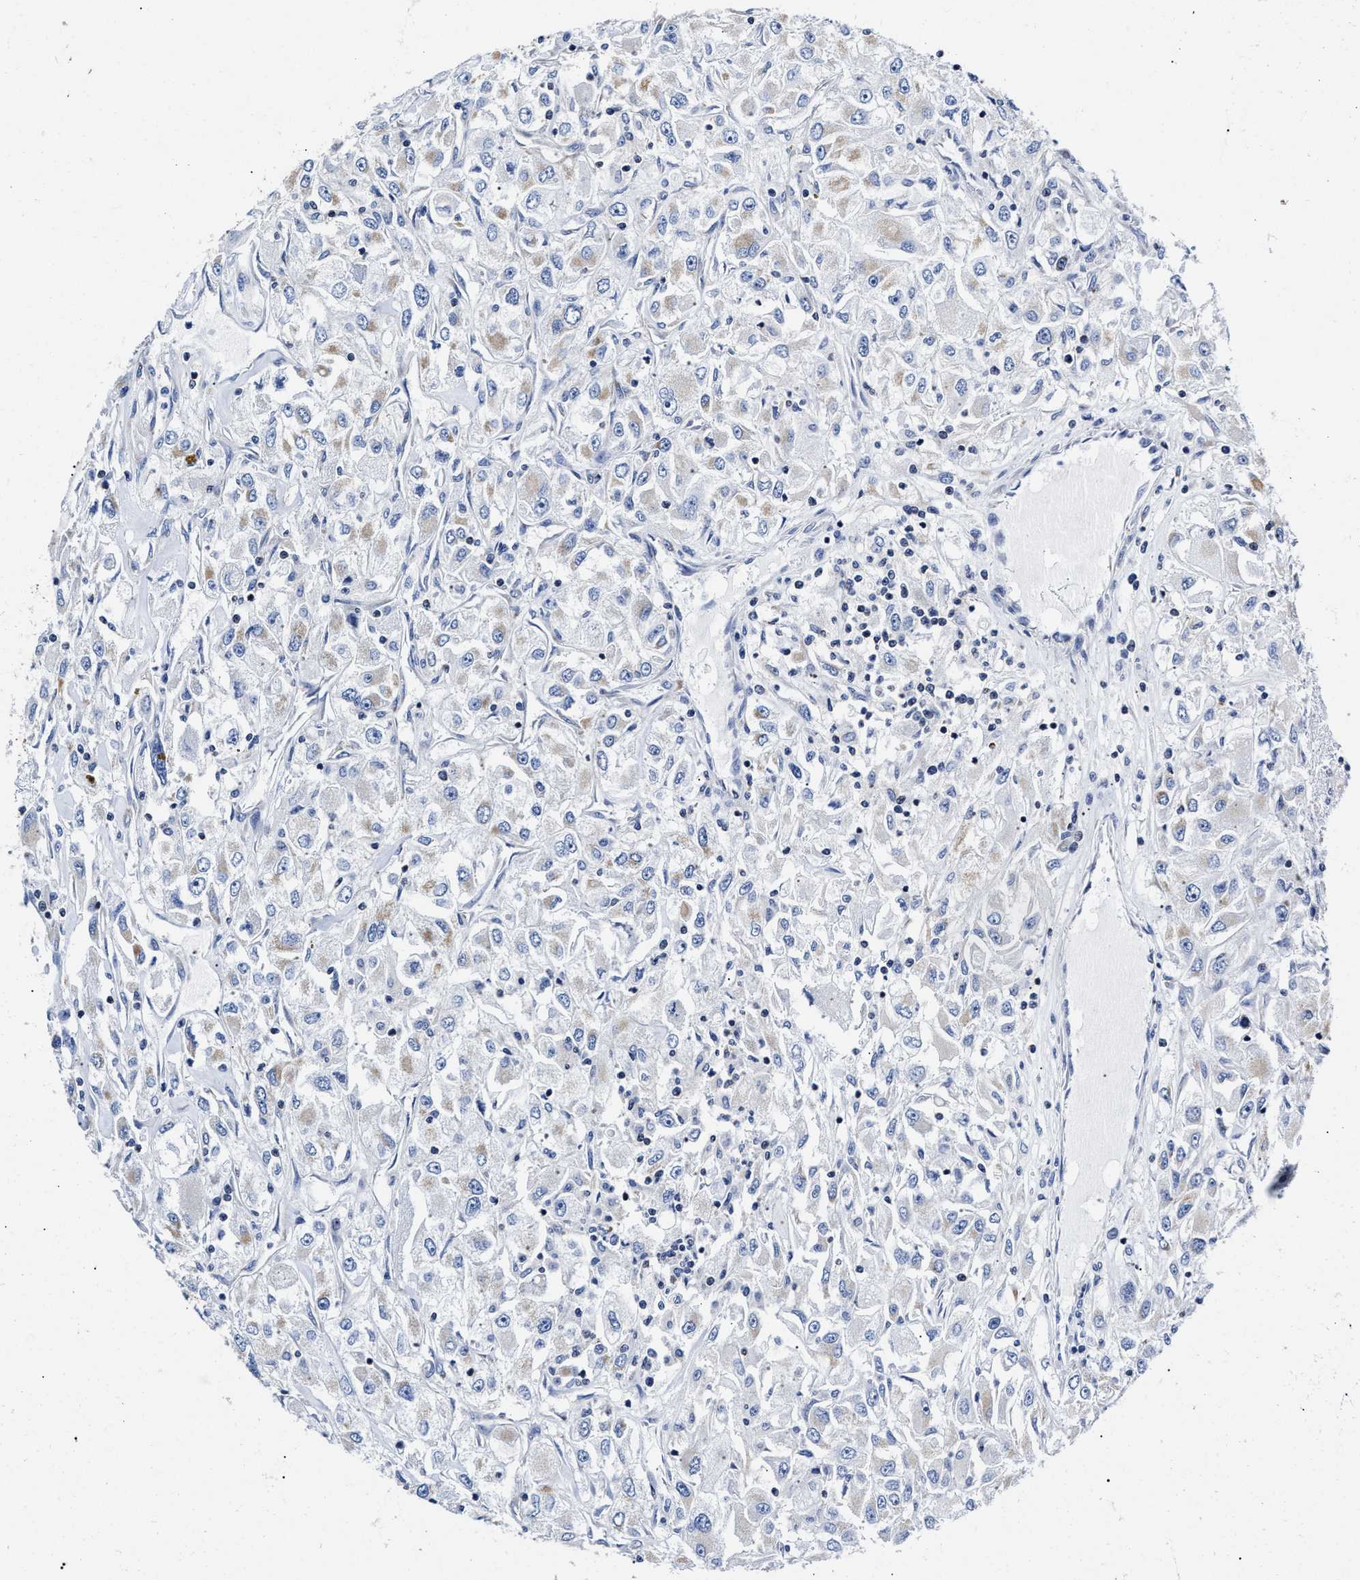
{"staining": {"intensity": "weak", "quantity": "<25%", "location": "cytoplasmic/membranous"}, "tissue": "renal cancer", "cell_type": "Tumor cells", "image_type": "cancer", "snomed": [{"axis": "morphology", "description": "Adenocarcinoma, NOS"}, {"axis": "topography", "description": "Kidney"}], "caption": "The image shows no staining of tumor cells in renal cancer. Brightfield microscopy of IHC stained with DAB (brown) and hematoxylin (blue), captured at high magnification.", "gene": "HINT2", "patient": {"sex": "female", "age": 52}}